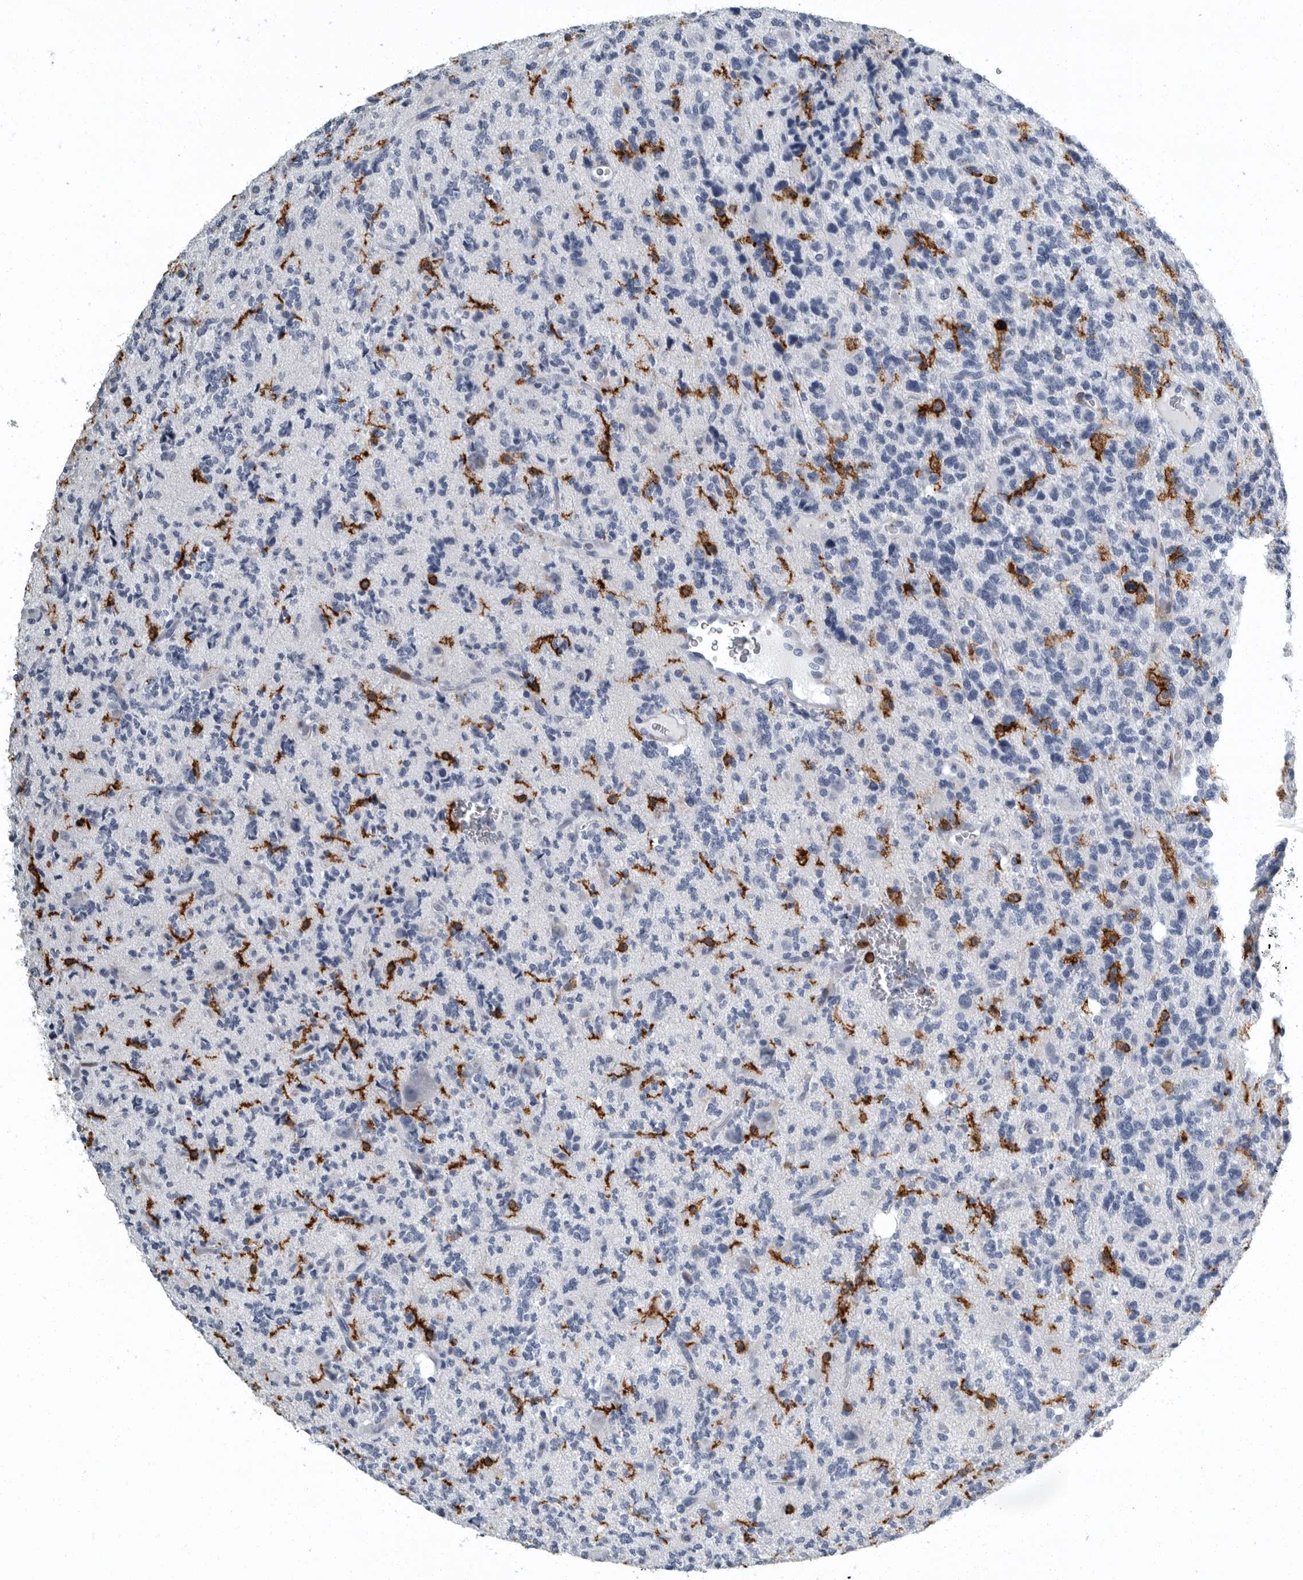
{"staining": {"intensity": "negative", "quantity": "none", "location": "none"}, "tissue": "glioma", "cell_type": "Tumor cells", "image_type": "cancer", "snomed": [{"axis": "morphology", "description": "Glioma, malignant, High grade"}, {"axis": "topography", "description": "Brain"}], "caption": "Tumor cells are negative for brown protein staining in malignant glioma (high-grade).", "gene": "FCER1G", "patient": {"sex": "female", "age": 62}}